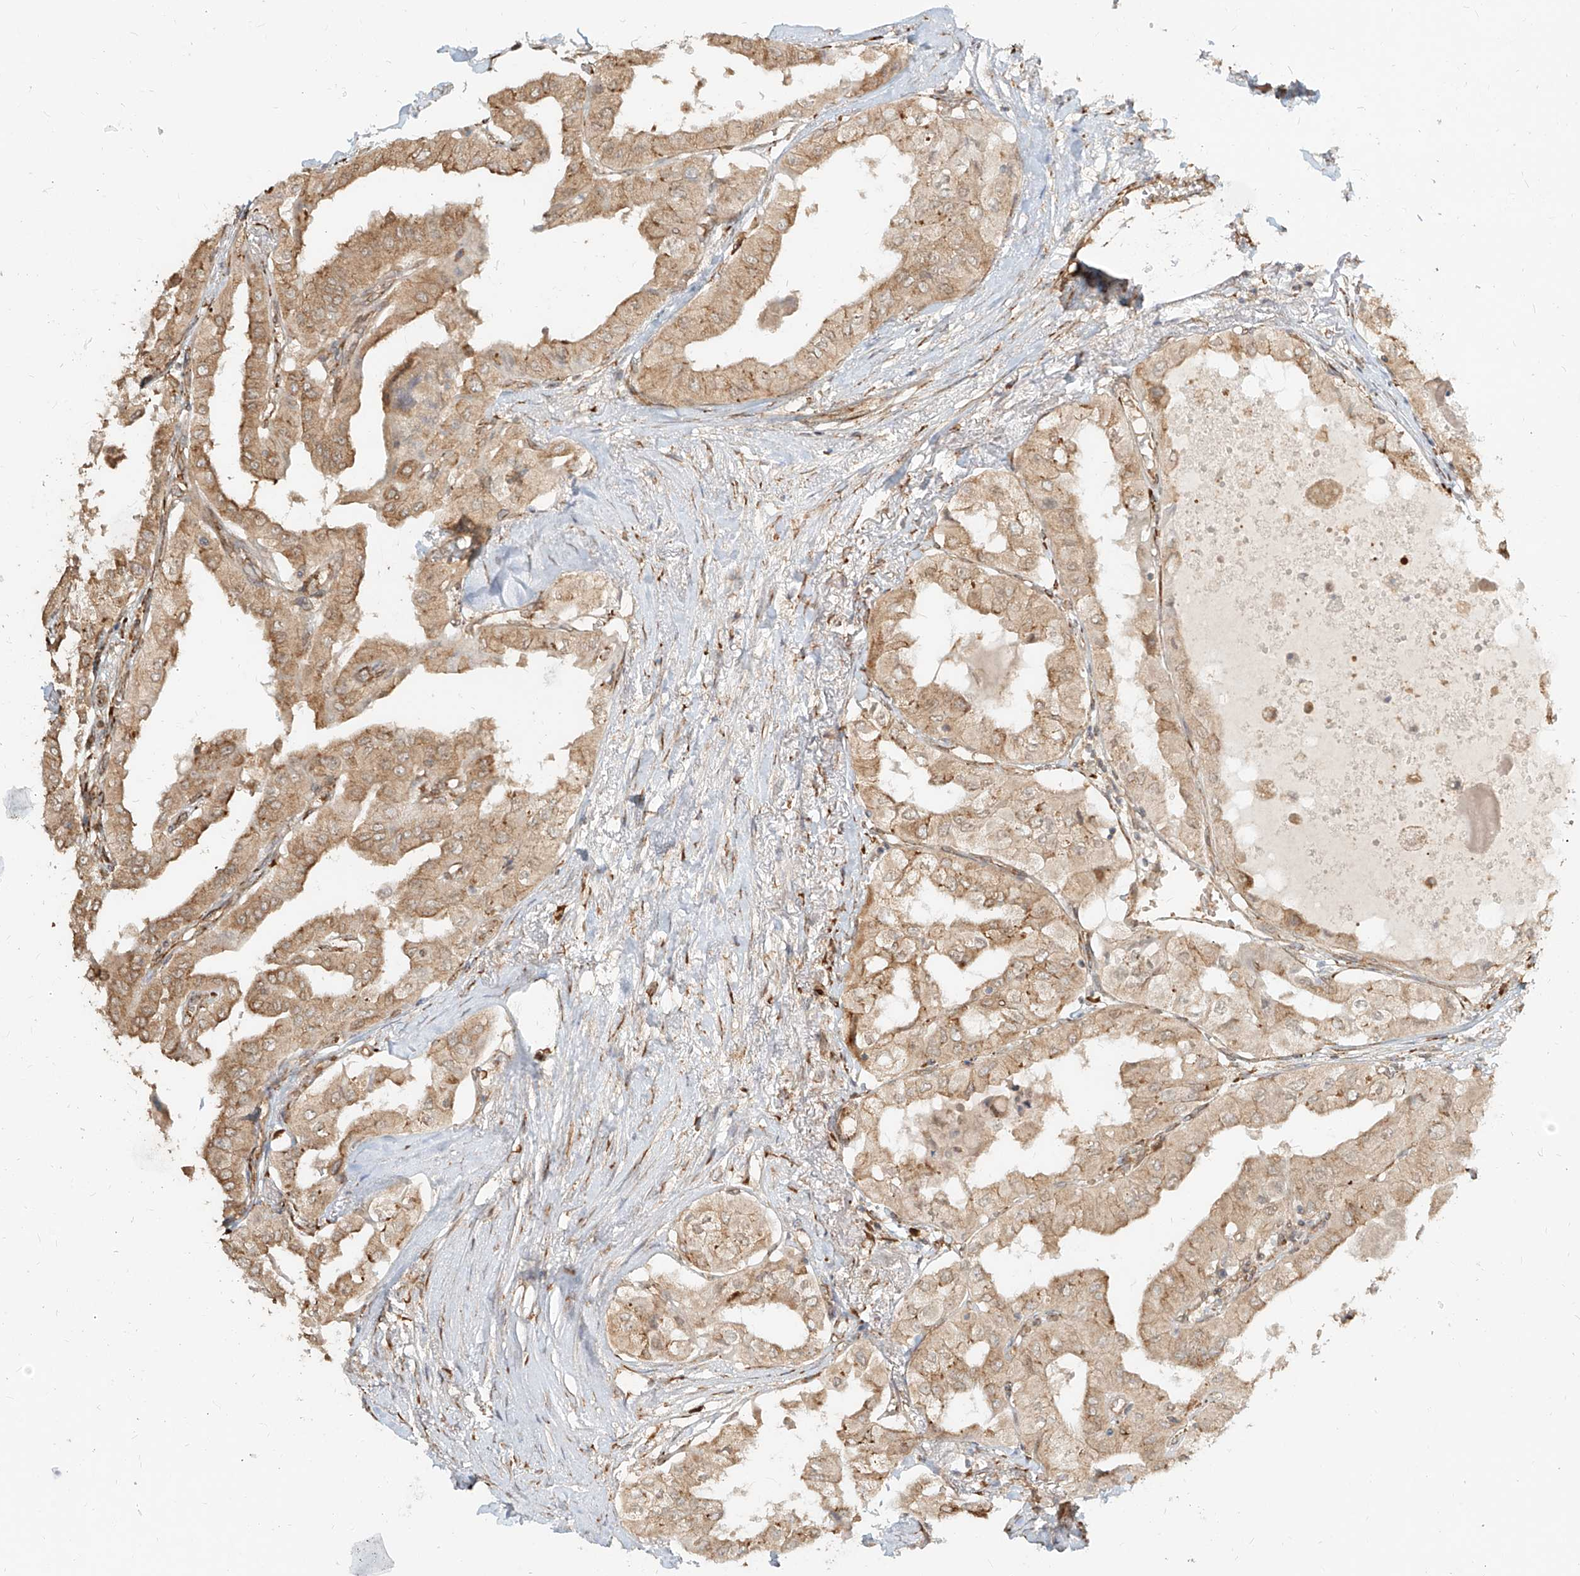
{"staining": {"intensity": "moderate", "quantity": ">75%", "location": "cytoplasmic/membranous"}, "tissue": "thyroid cancer", "cell_type": "Tumor cells", "image_type": "cancer", "snomed": [{"axis": "morphology", "description": "Papillary adenocarcinoma, NOS"}, {"axis": "topography", "description": "Thyroid gland"}], "caption": "Thyroid papillary adenocarcinoma stained with immunohistochemistry exhibits moderate cytoplasmic/membranous expression in approximately >75% of tumor cells. (Stains: DAB (3,3'-diaminobenzidine) in brown, nuclei in blue, Microscopy: brightfield microscopy at high magnification).", "gene": "UBE2K", "patient": {"sex": "female", "age": 59}}